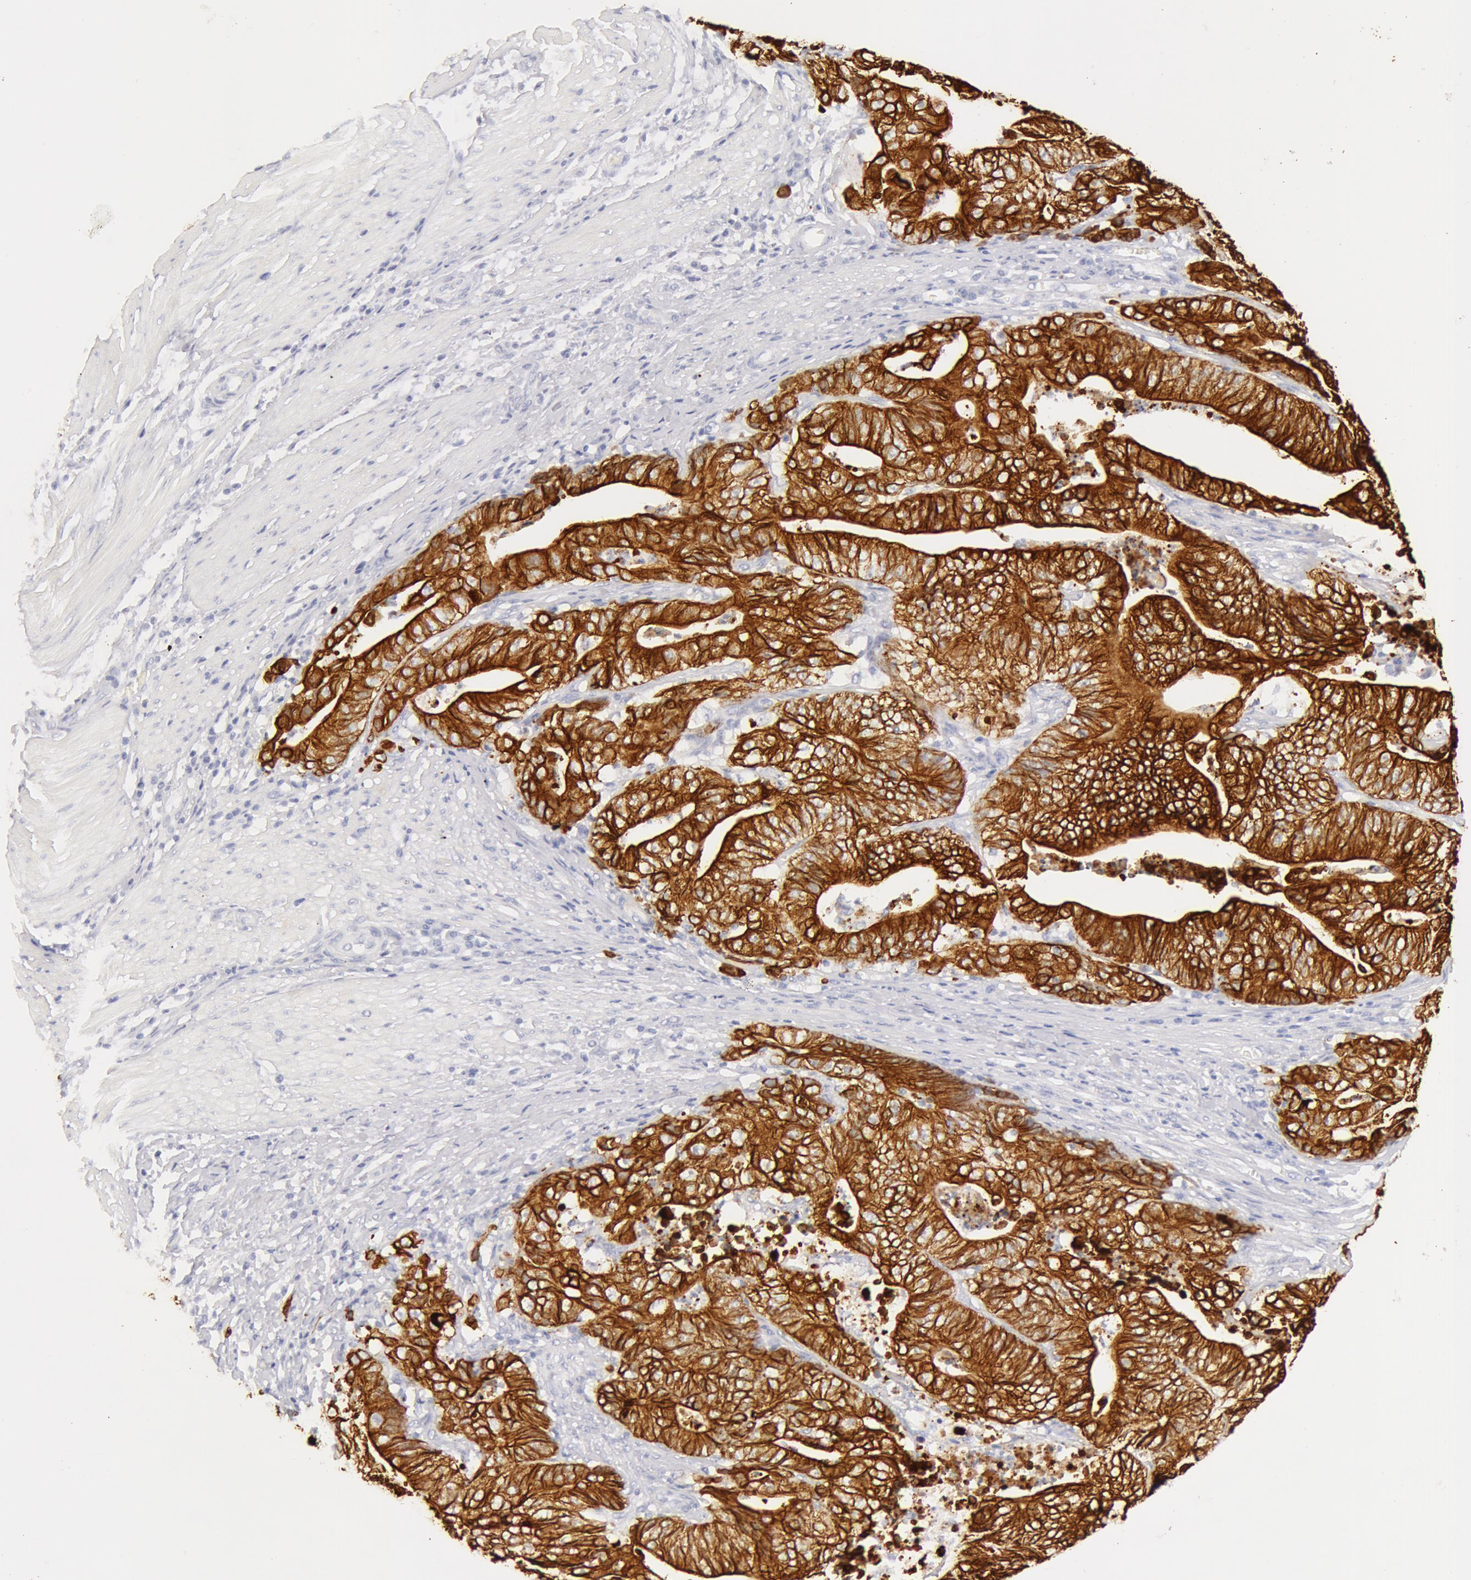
{"staining": {"intensity": "moderate", "quantity": ">75%", "location": "cytoplasmic/membranous"}, "tissue": "stomach cancer", "cell_type": "Tumor cells", "image_type": "cancer", "snomed": [{"axis": "morphology", "description": "Adenocarcinoma, NOS"}, {"axis": "topography", "description": "Stomach, lower"}], "caption": "A medium amount of moderate cytoplasmic/membranous positivity is present in approximately >75% of tumor cells in stomach cancer tissue. Immunohistochemistry stains the protein in brown and the nuclei are stained blue.", "gene": "KRT8", "patient": {"sex": "female", "age": 86}}